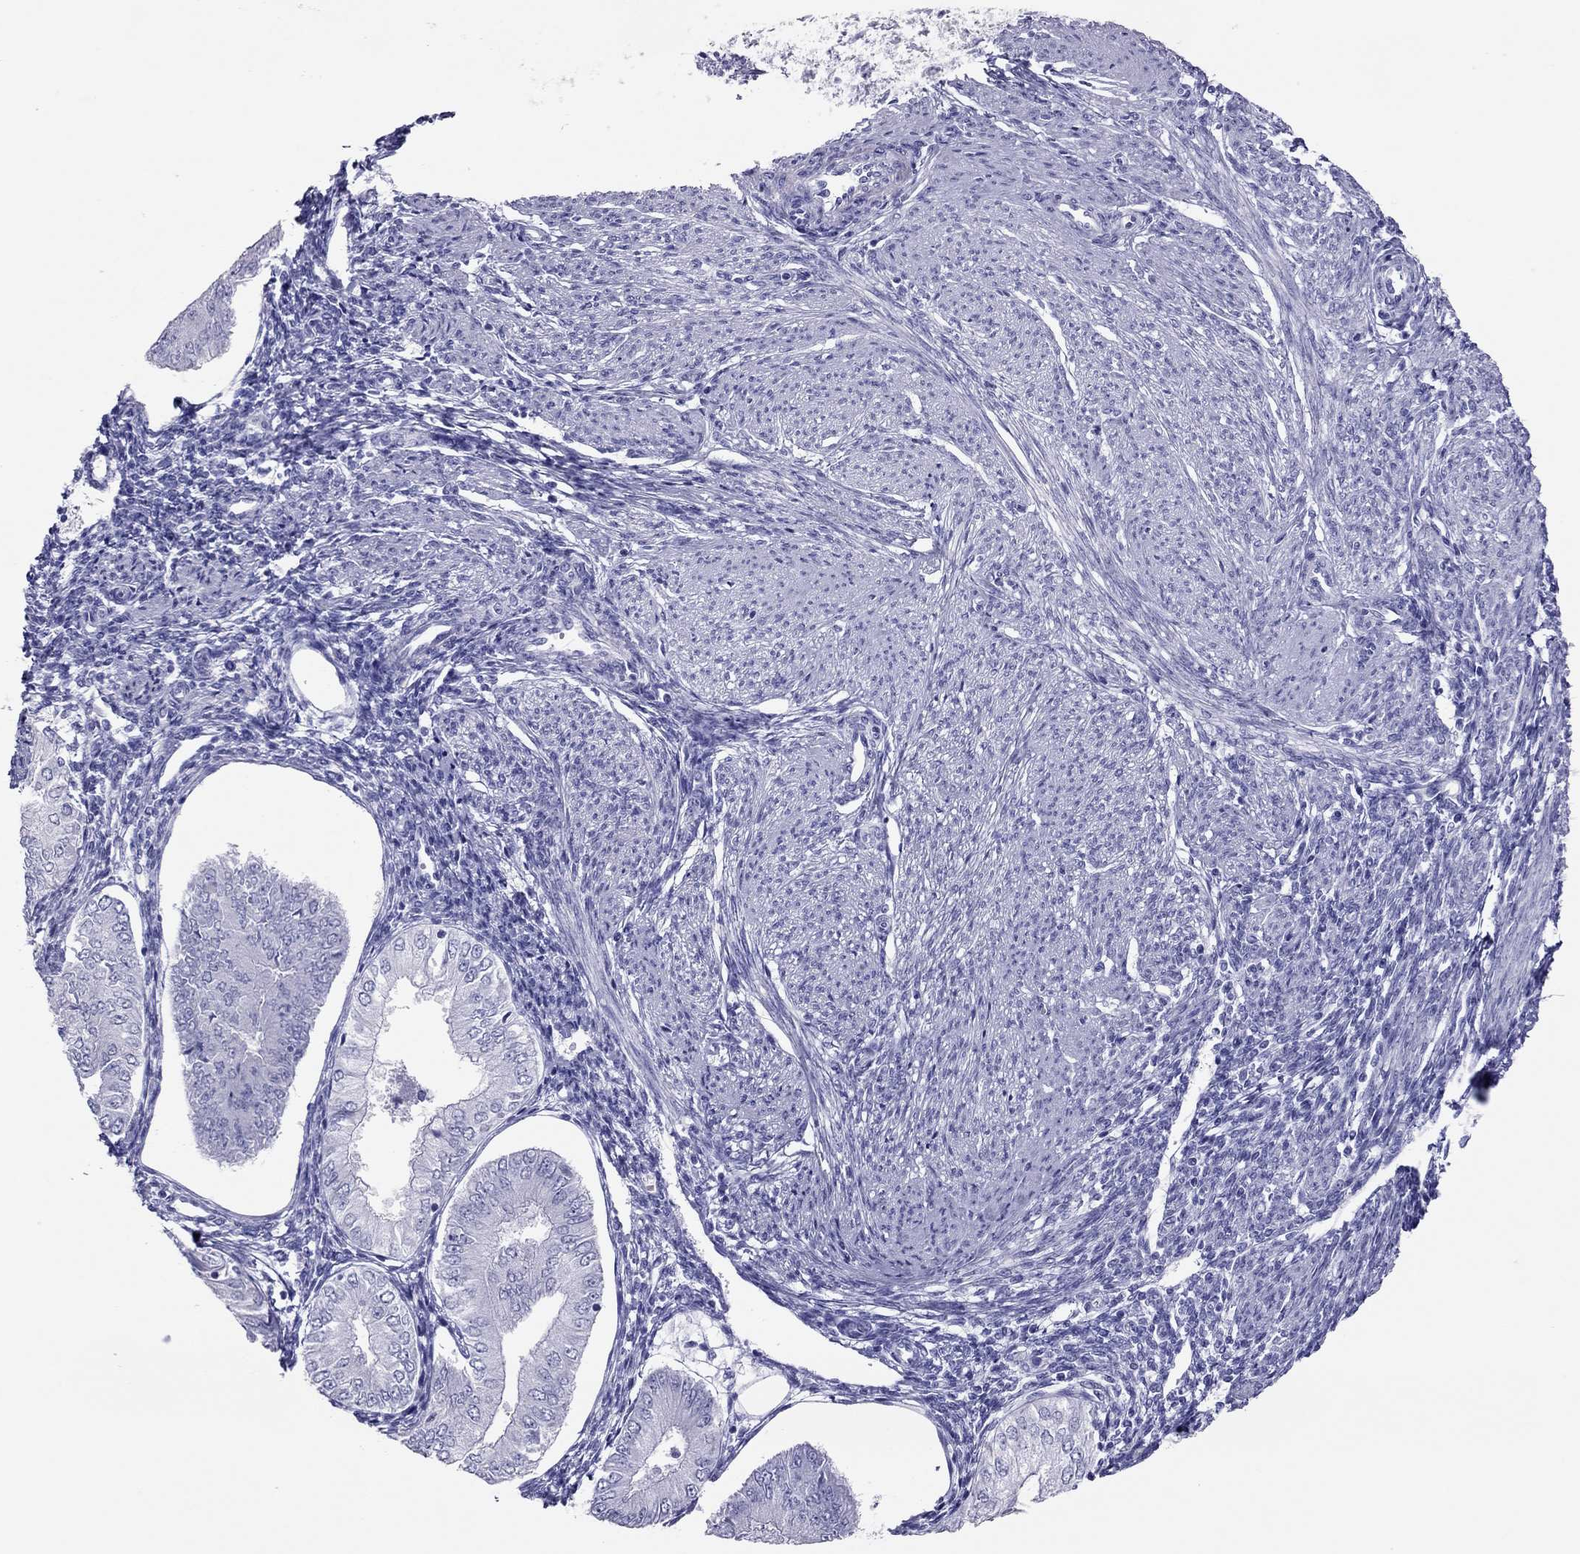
{"staining": {"intensity": "negative", "quantity": "none", "location": "none"}, "tissue": "endometrial cancer", "cell_type": "Tumor cells", "image_type": "cancer", "snomed": [{"axis": "morphology", "description": "Adenocarcinoma, NOS"}, {"axis": "topography", "description": "Endometrium"}], "caption": "Immunohistochemistry (IHC) of human adenocarcinoma (endometrial) exhibits no staining in tumor cells.", "gene": "TSHB", "patient": {"sex": "female", "age": 53}}